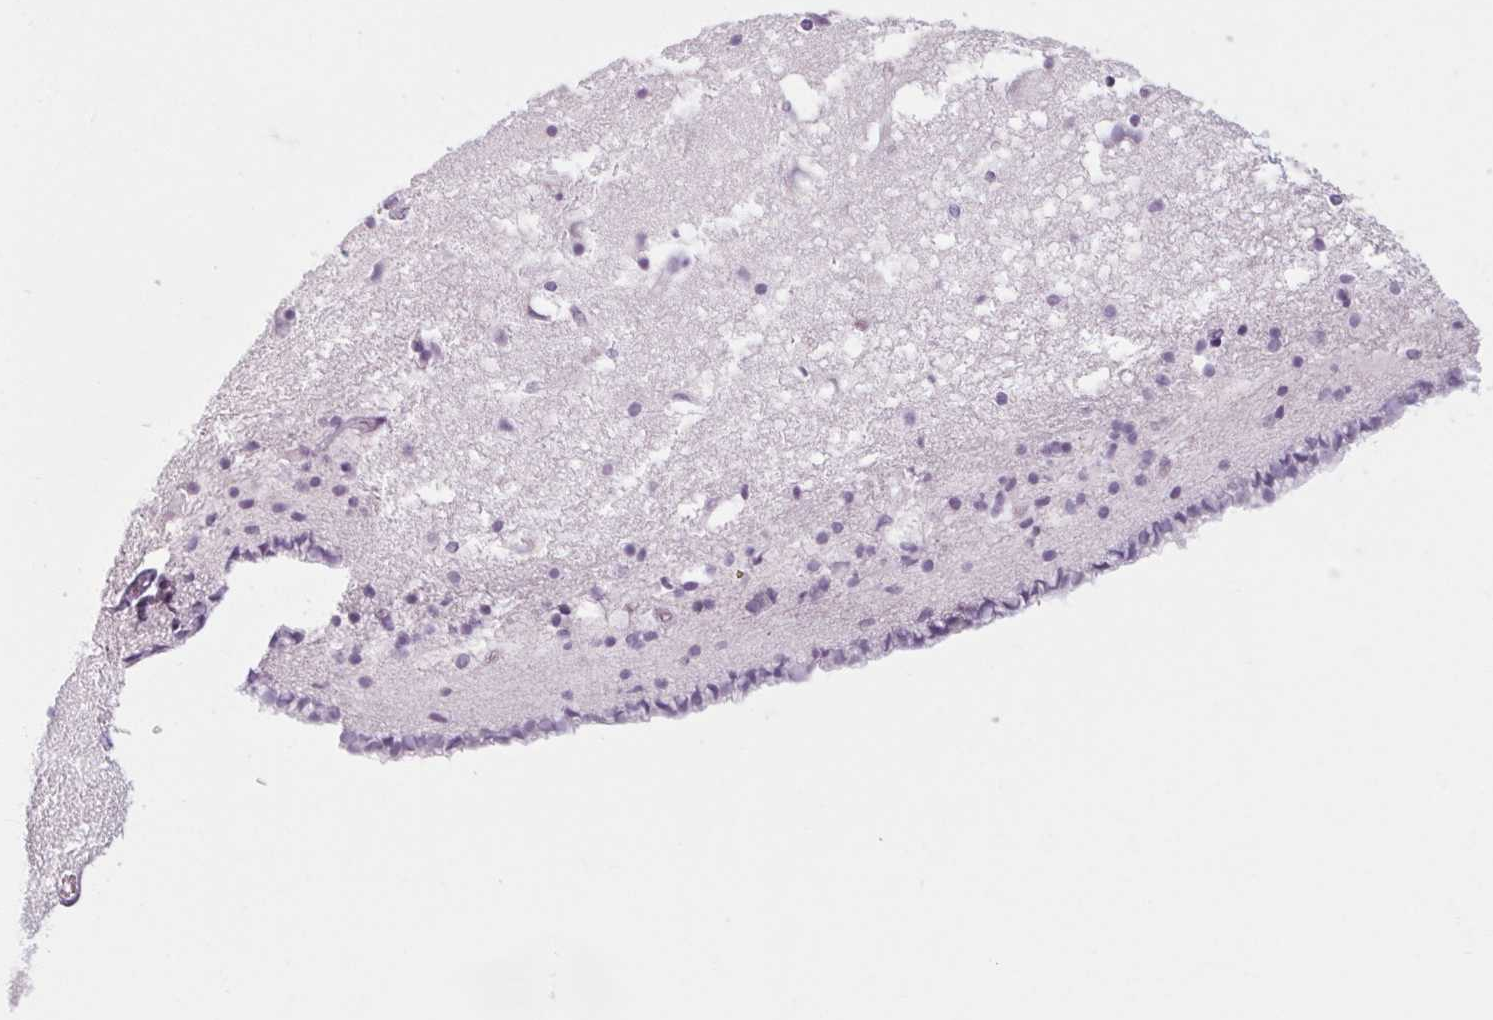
{"staining": {"intensity": "negative", "quantity": "none", "location": "none"}, "tissue": "caudate", "cell_type": "Glial cells", "image_type": "normal", "snomed": [{"axis": "morphology", "description": "Normal tissue, NOS"}, {"axis": "topography", "description": "Lateral ventricle wall"}], "caption": "Immunohistochemistry histopathology image of normal caudate: human caudate stained with DAB reveals no significant protein expression in glial cells. (DAB immunohistochemistry, high magnification).", "gene": "POMC", "patient": {"sex": "female", "age": 42}}